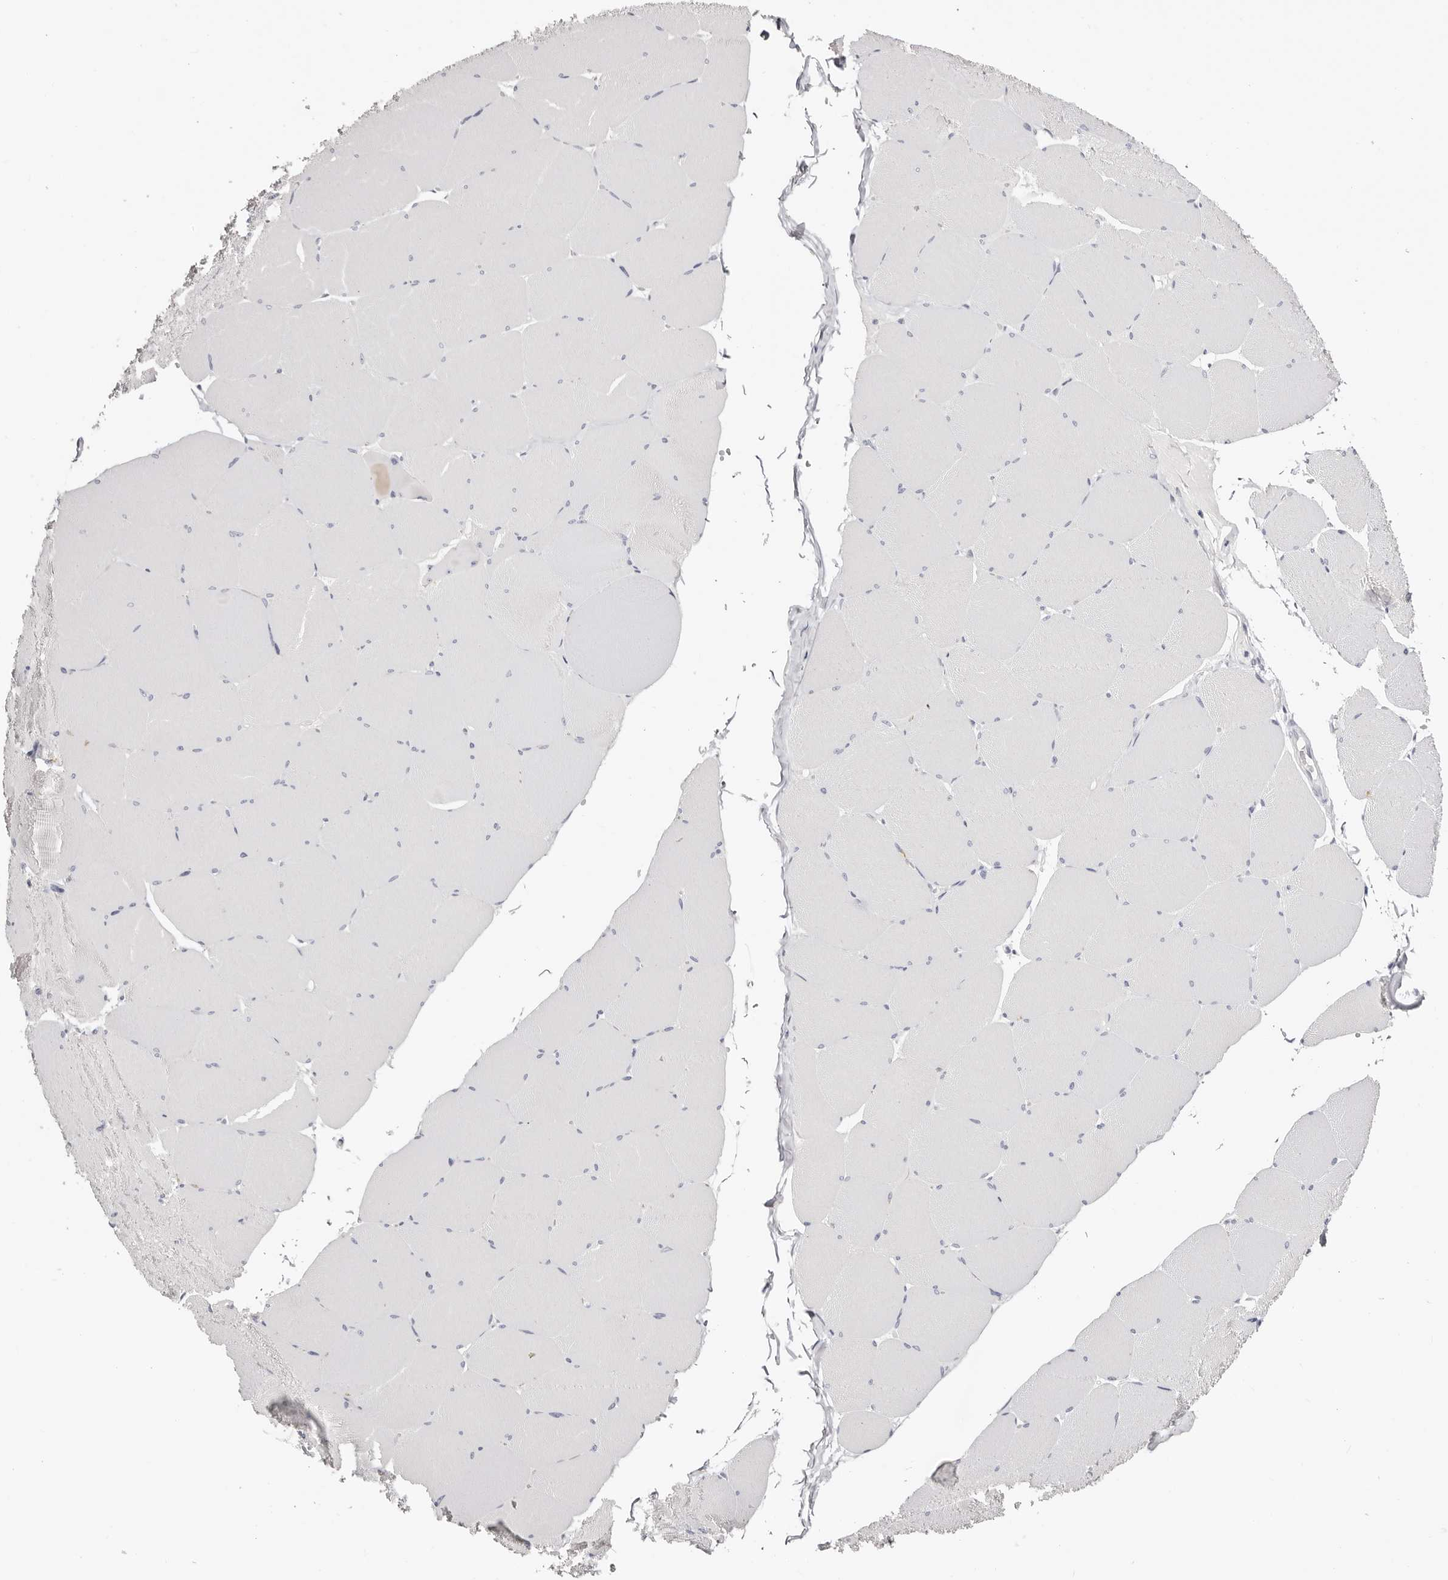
{"staining": {"intensity": "negative", "quantity": "none", "location": "none"}, "tissue": "skeletal muscle", "cell_type": "Myocytes", "image_type": "normal", "snomed": [{"axis": "morphology", "description": "Normal tissue, NOS"}, {"axis": "topography", "description": "Skeletal muscle"}, {"axis": "topography", "description": "Head-Neck"}], "caption": "This is an immunohistochemistry (IHC) image of unremarkable skeletal muscle. There is no staining in myocytes.", "gene": "AKNAD1", "patient": {"sex": "male", "age": 66}}